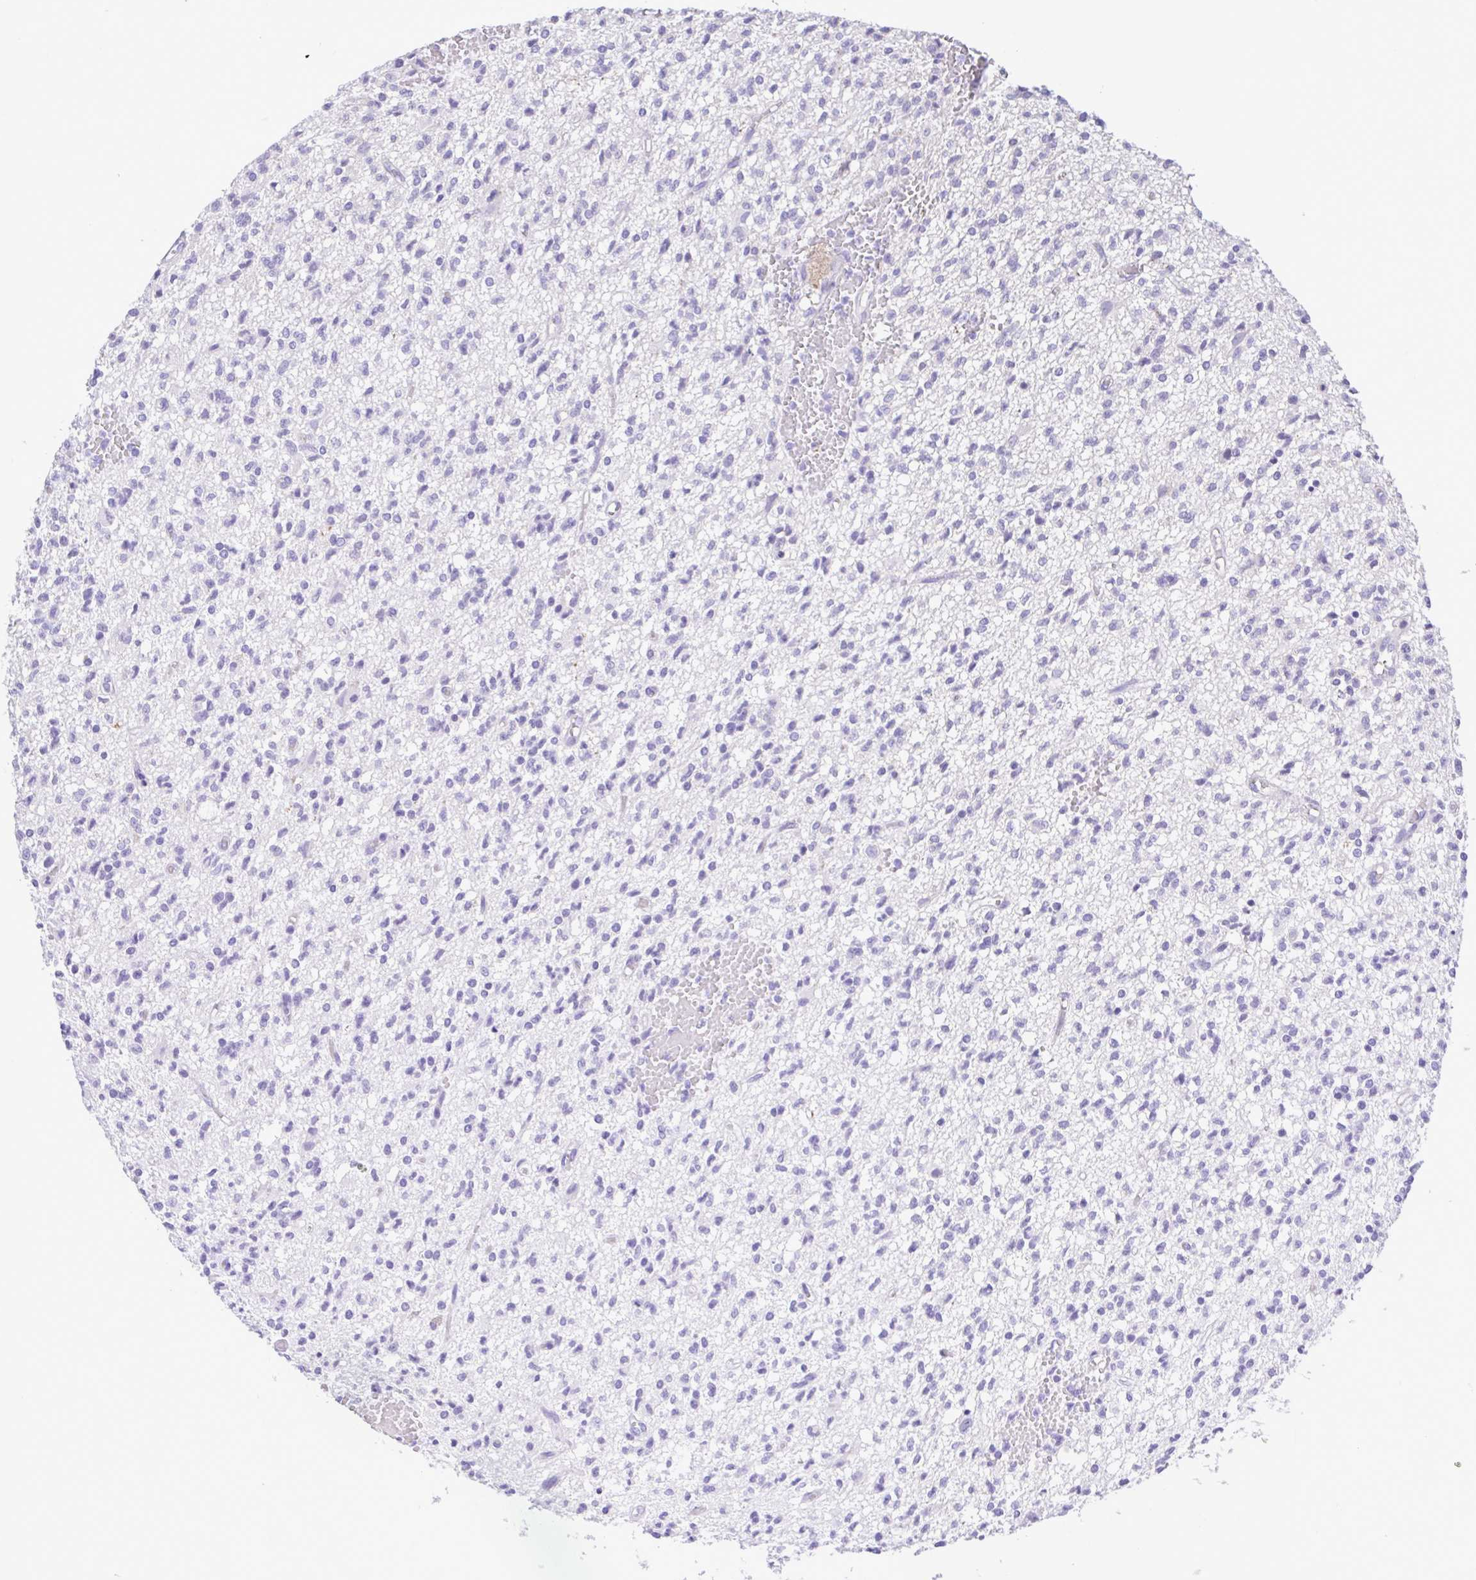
{"staining": {"intensity": "negative", "quantity": "none", "location": "none"}, "tissue": "glioma", "cell_type": "Tumor cells", "image_type": "cancer", "snomed": [{"axis": "morphology", "description": "Glioma, malignant, Low grade"}, {"axis": "topography", "description": "Brain"}], "caption": "IHC of human malignant glioma (low-grade) displays no positivity in tumor cells.", "gene": "CYP17A1", "patient": {"sex": "male", "age": 64}}